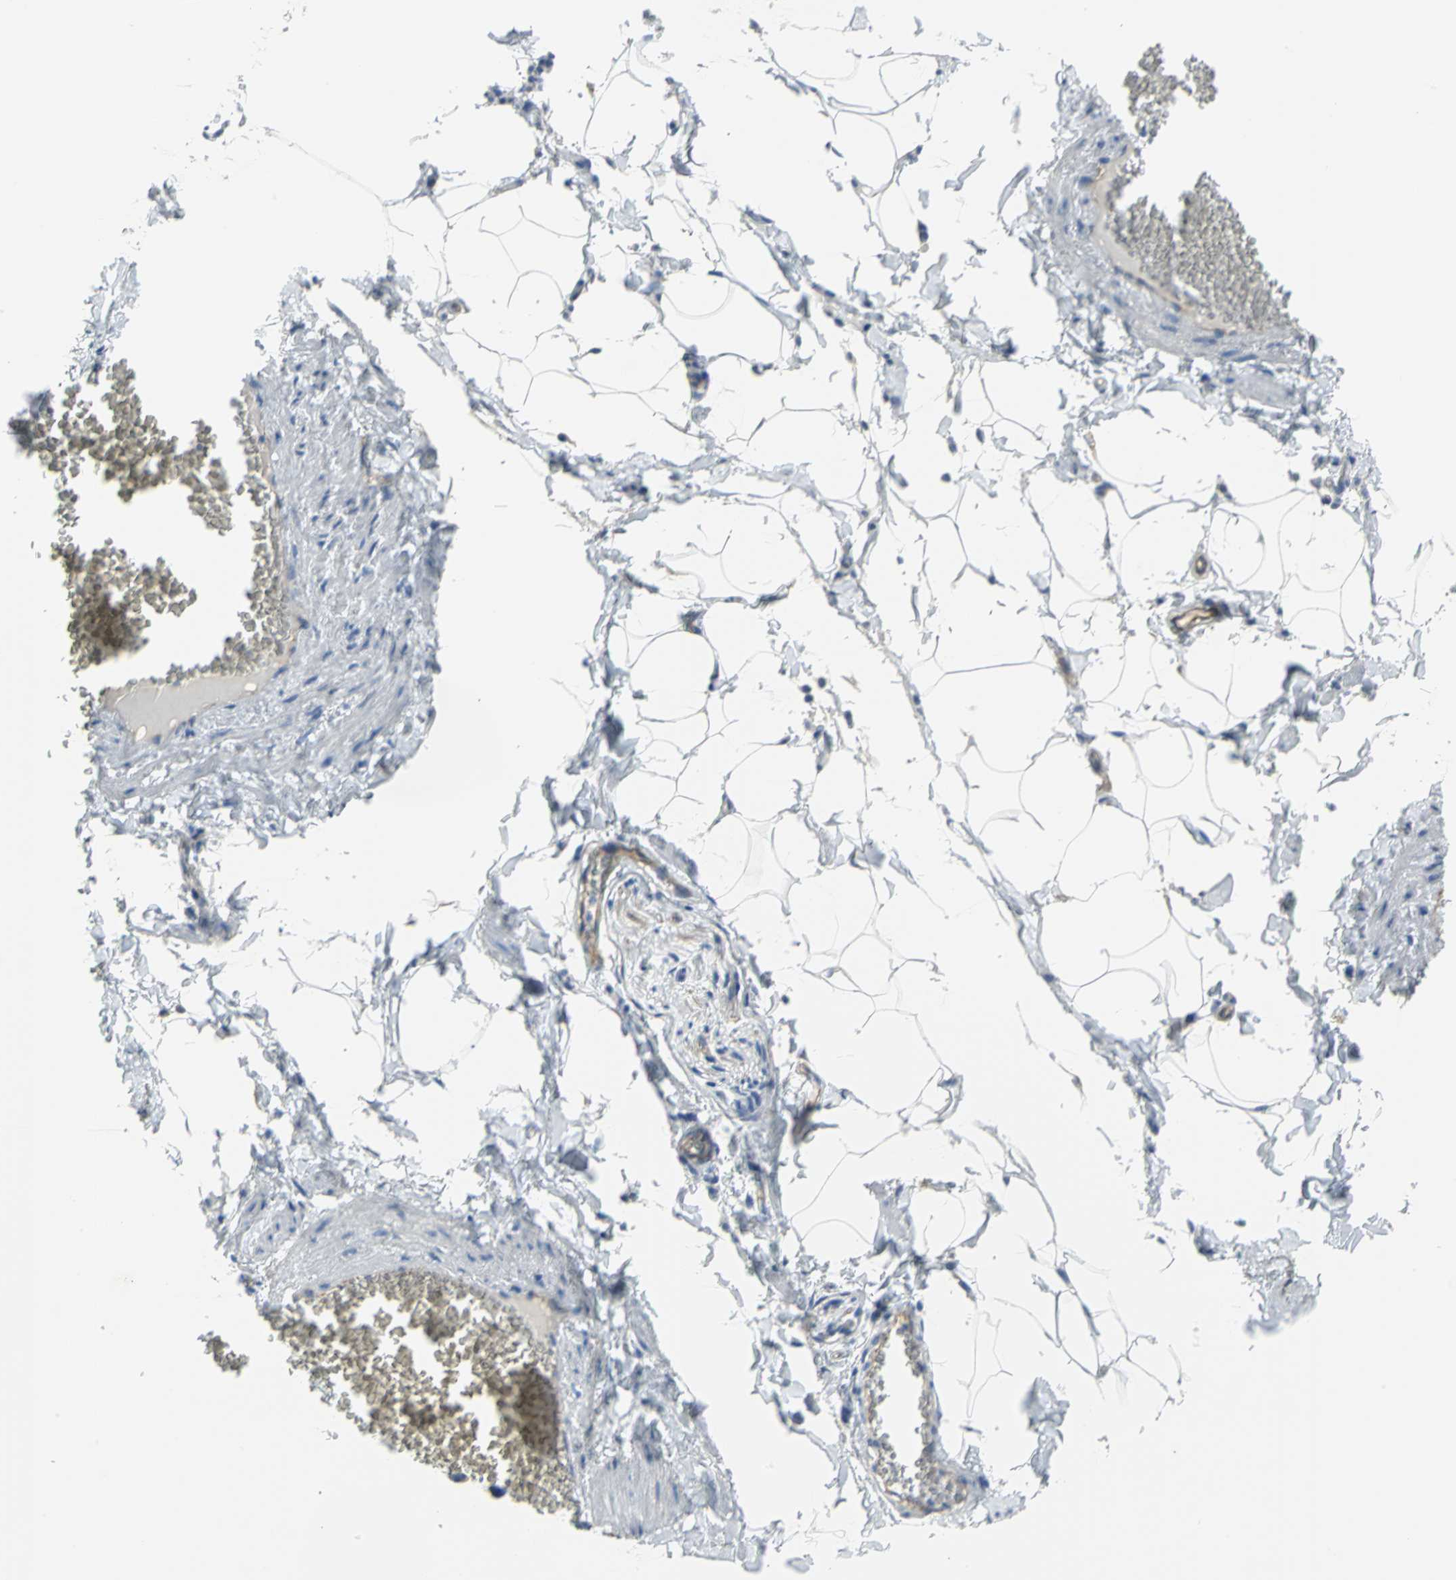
{"staining": {"intensity": "negative", "quantity": "none", "location": "none"}, "tissue": "adipose tissue", "cell_type": "Adipocytes", "image_type": "normal", "snomed": [{"axis": "morphology", "description": "Normal tissue, NOS"}, {"axis": "topography", "description": "Vascular tissue"}], "caption": "The immunohistochemistry (IHC) histopathology image has no significant positivity in adipocytes of adipose tissue.", "gene": "FLNB", "patient": {"sex": "male", "age": 41}}